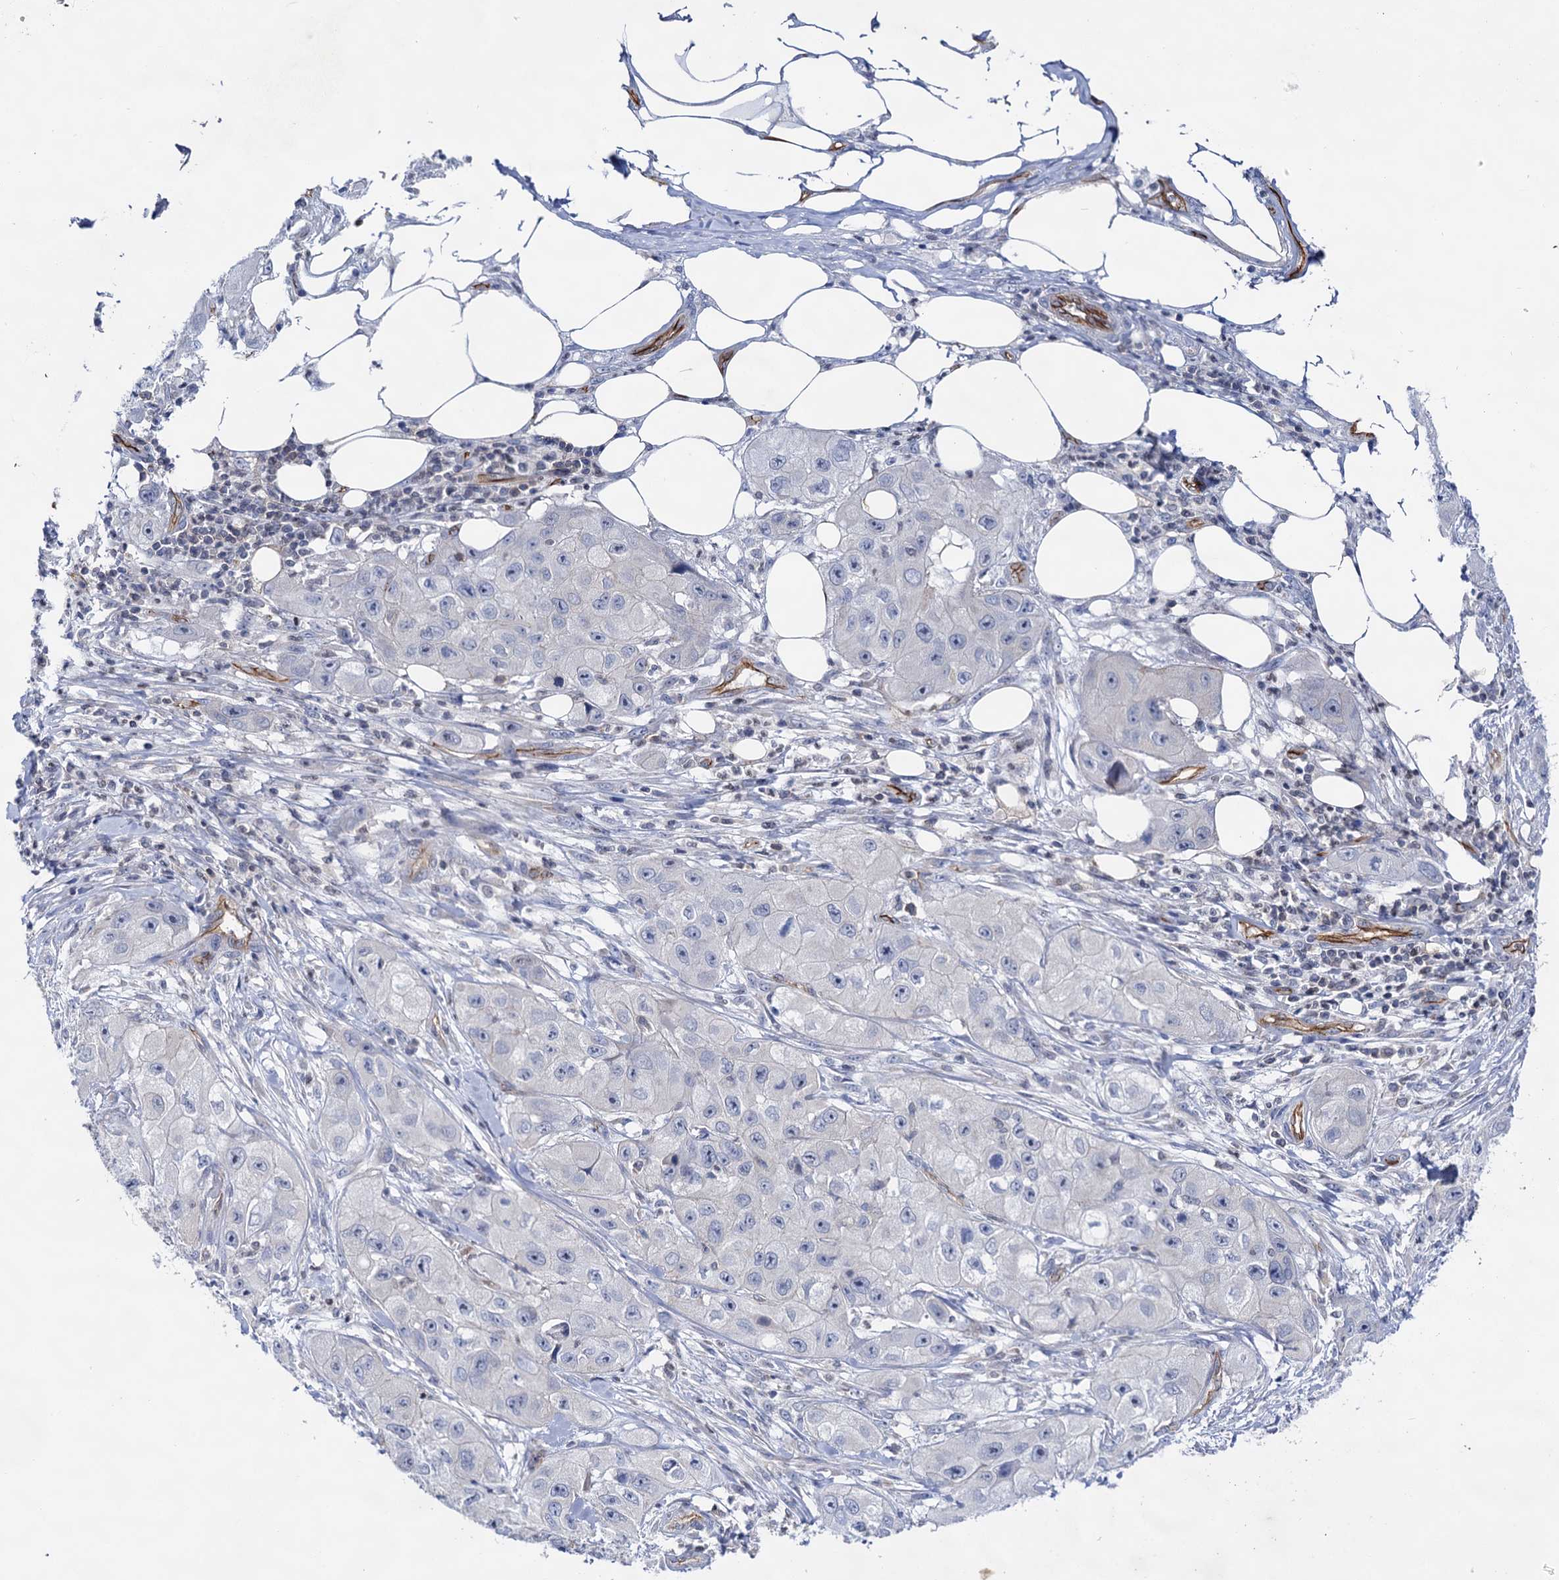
{"staining": {"intensity": "negative", "quantity": "none", "location": "none"}, "tissue": "skin cancer", "cell_type": "Tumor cells", "image_type": "cancer", "snomed": [{"axis": "morphology", "description": "Squamous cell carcinoma, NOS"}, {"axis": "topography", "description": "Skin"}, {"axis": "topography", "description": "Subcutis"}], "caption": "Immunohistochemistry photomicrograph of human skin squamous cell carcinoma stained for a protein (brown), which demonstrates no positivity in tumor cells.", "gene": "ABLIM1", "patient": {"sex": "male", "age": 73}}